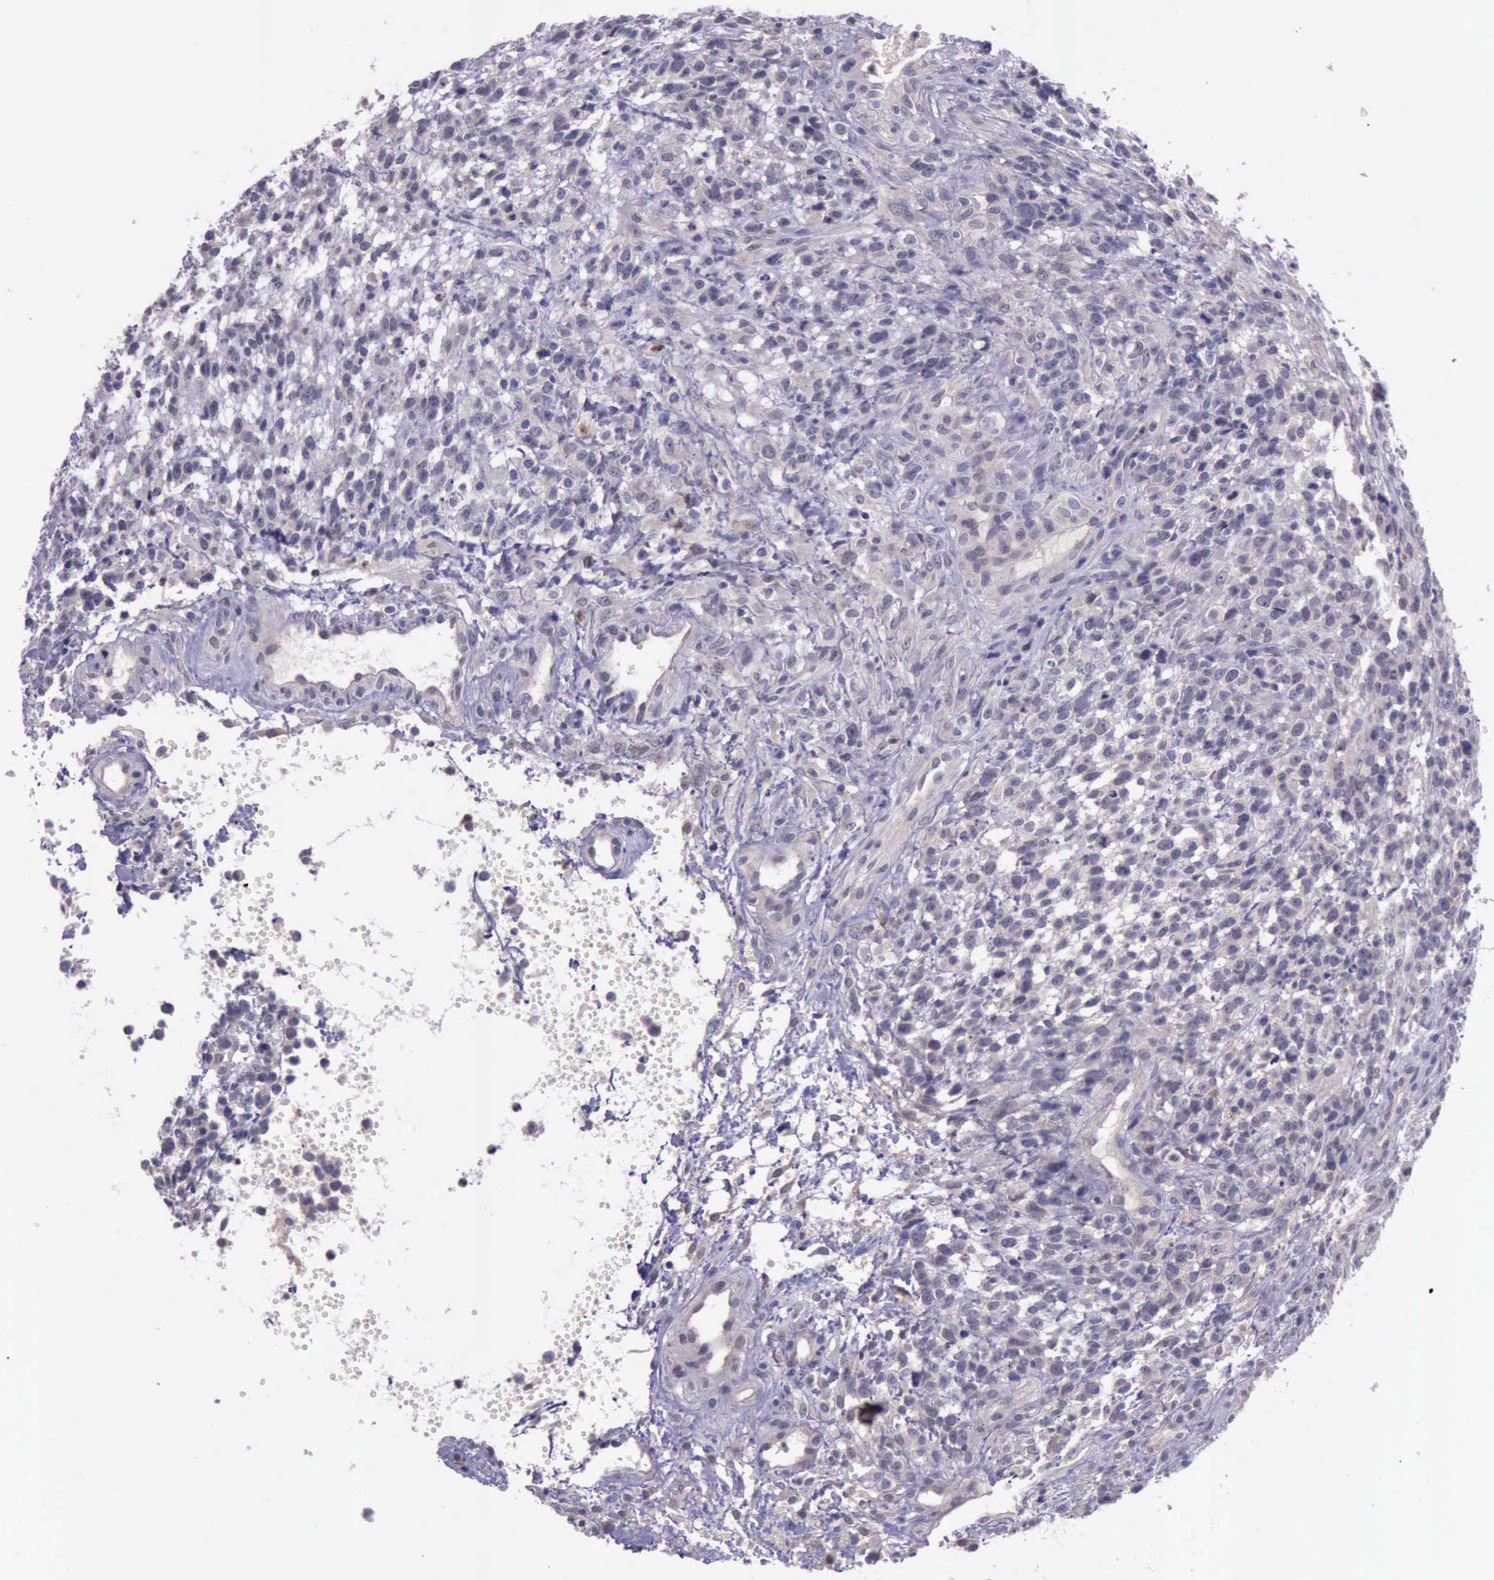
{"staining": {"intensity": "weak", "quantity": "25%-75%", "location": "cytoplasmic/membranous"}, "tissue": "glioma", "cell_type": "Tumor cells", "image_type": "cancer", "snomed": [{"axis": "morphology", "description": "Glioma, malignant, High grade"}, {"axis": "topography", "description": "Brain"}], "caption": "Immunohistochemistry (DAB (3,3'-diaminobenzidine)) staining of high-grade glioma (malignant) demonstrates weak cytoplasmic/membranous protein positivity in about 25%-75% of tumor cells.", "gene": "PLEK2", "patient": {"sex": "male", "age": 66}}